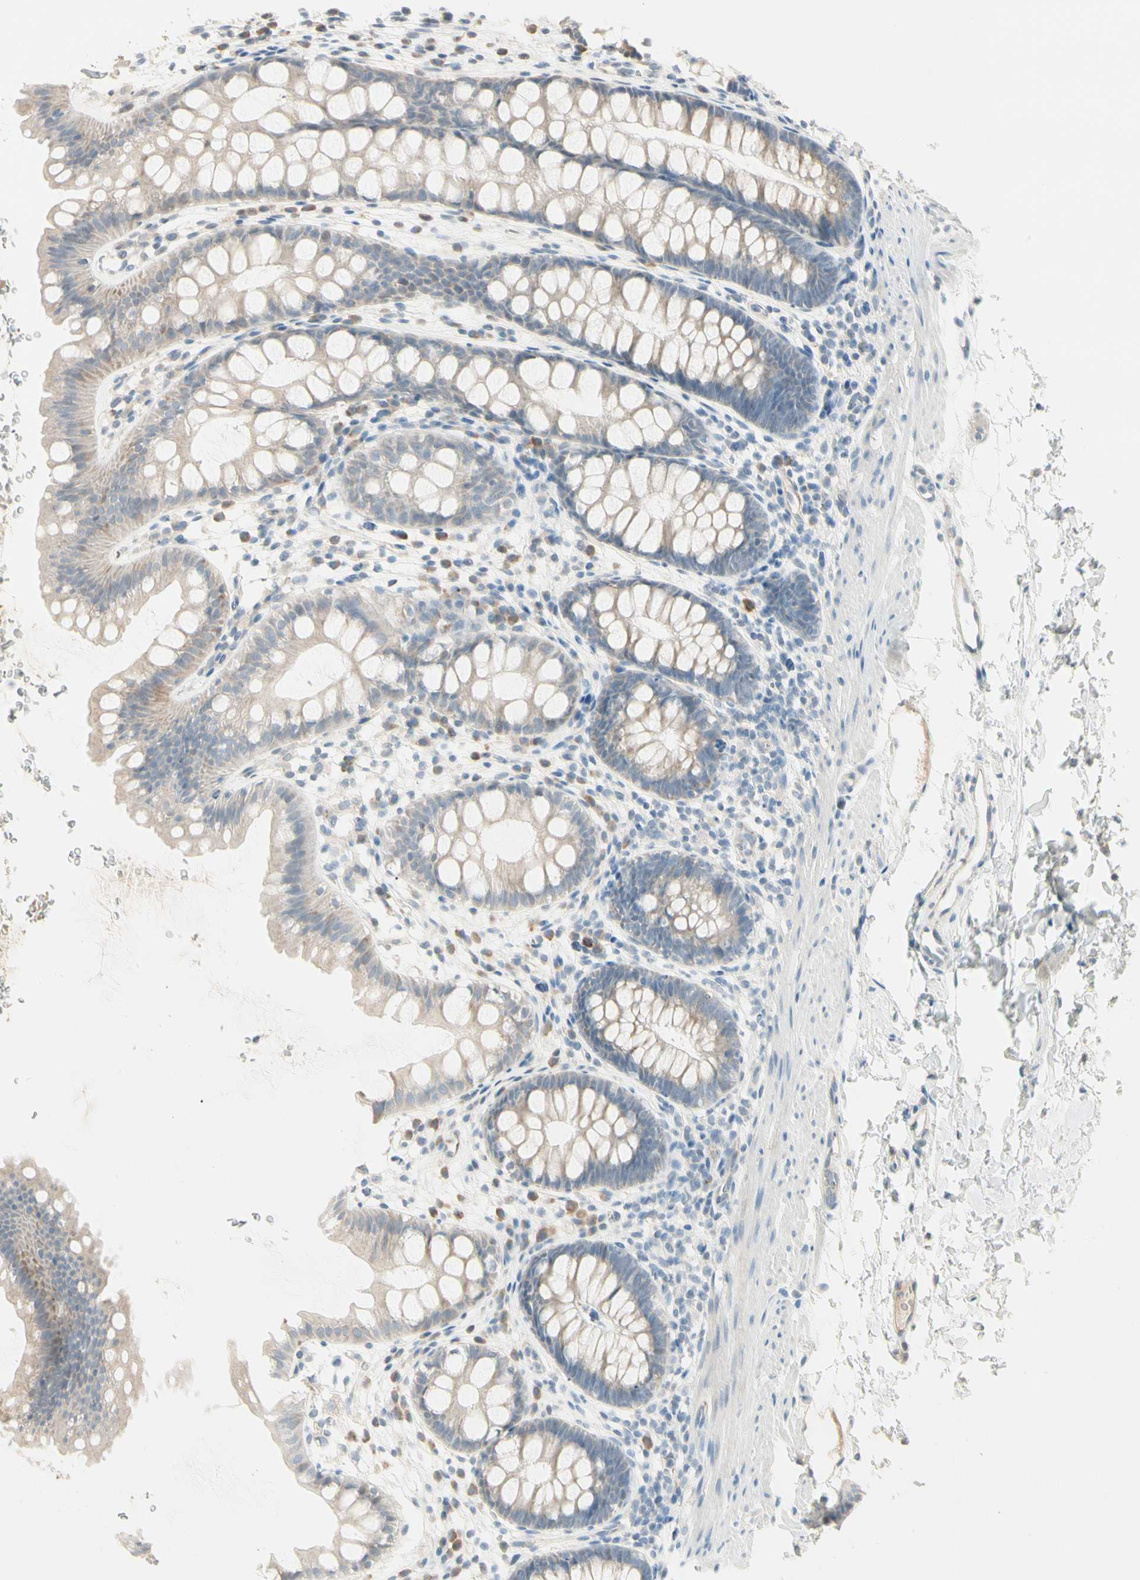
{"staining": {"intensity": "moderate", "quantity": "<25%", "location": "cytoplasmic/membranous"}, "tissue": "rectum", "cell_type": "Glandular cells", "image_type": "normal", "snomed": [{"axis": "morphology", "description": "Normal tissue, NOS"}, {"axis": "topography", "description": "Rectum"}], "caption": "This is a photomicrograph of immunohistochemistry staining of benign rectum, which shows moderate staining in the cytoplasmic/membranous of glandular cells.", "gene": "ALDH18A1", "patient": {"sex": "female", "age": 24}}